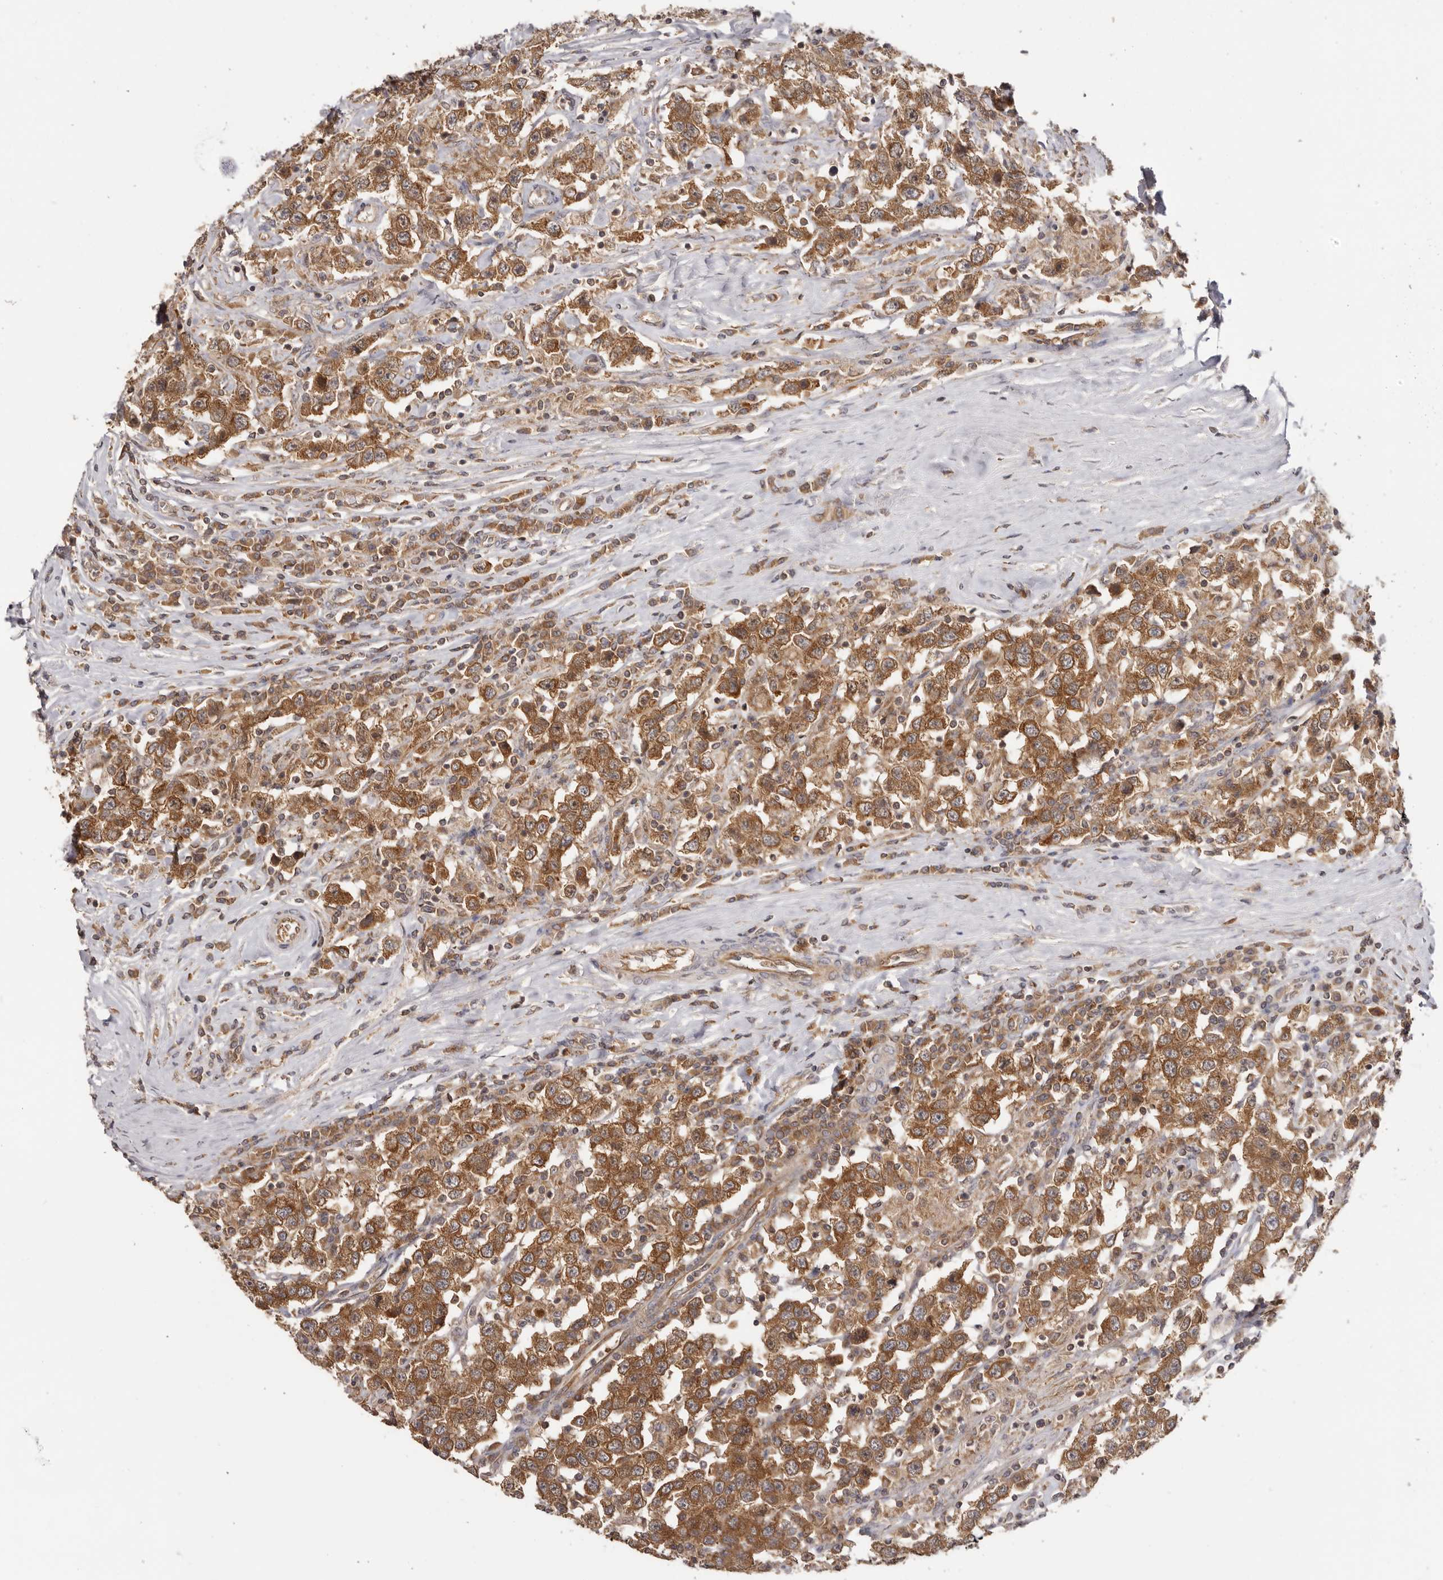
{"staining": {"intensity": "moderate", "quantity": ">75%", "location": "cytoplasmic/membranous"}, "tissue": "testis cancer", "cell_type": "Tumor cells", "image_type": "cancer", "snomed": [{"axis": "morphology", "description": "Seminoma, NOS"}, {"axis": "topography", "description": "Testis"}], "caption": "Immunohistochemistry staining of testis cancer (seminoma), which demonstrates medium levels of moderate cytoplasmic/membranous staining in approximately >75% of tumor cells indicating moderate cytoplasmic/membranous protein staining. The staining was performed using DAB (3,3'-diaminobenzidine) (brown) for protein detection and nuclei were counterstained in hematoxylin (blue).", "gene": "EEF1E1", "patient": {"sex": "male", "age": 41}}